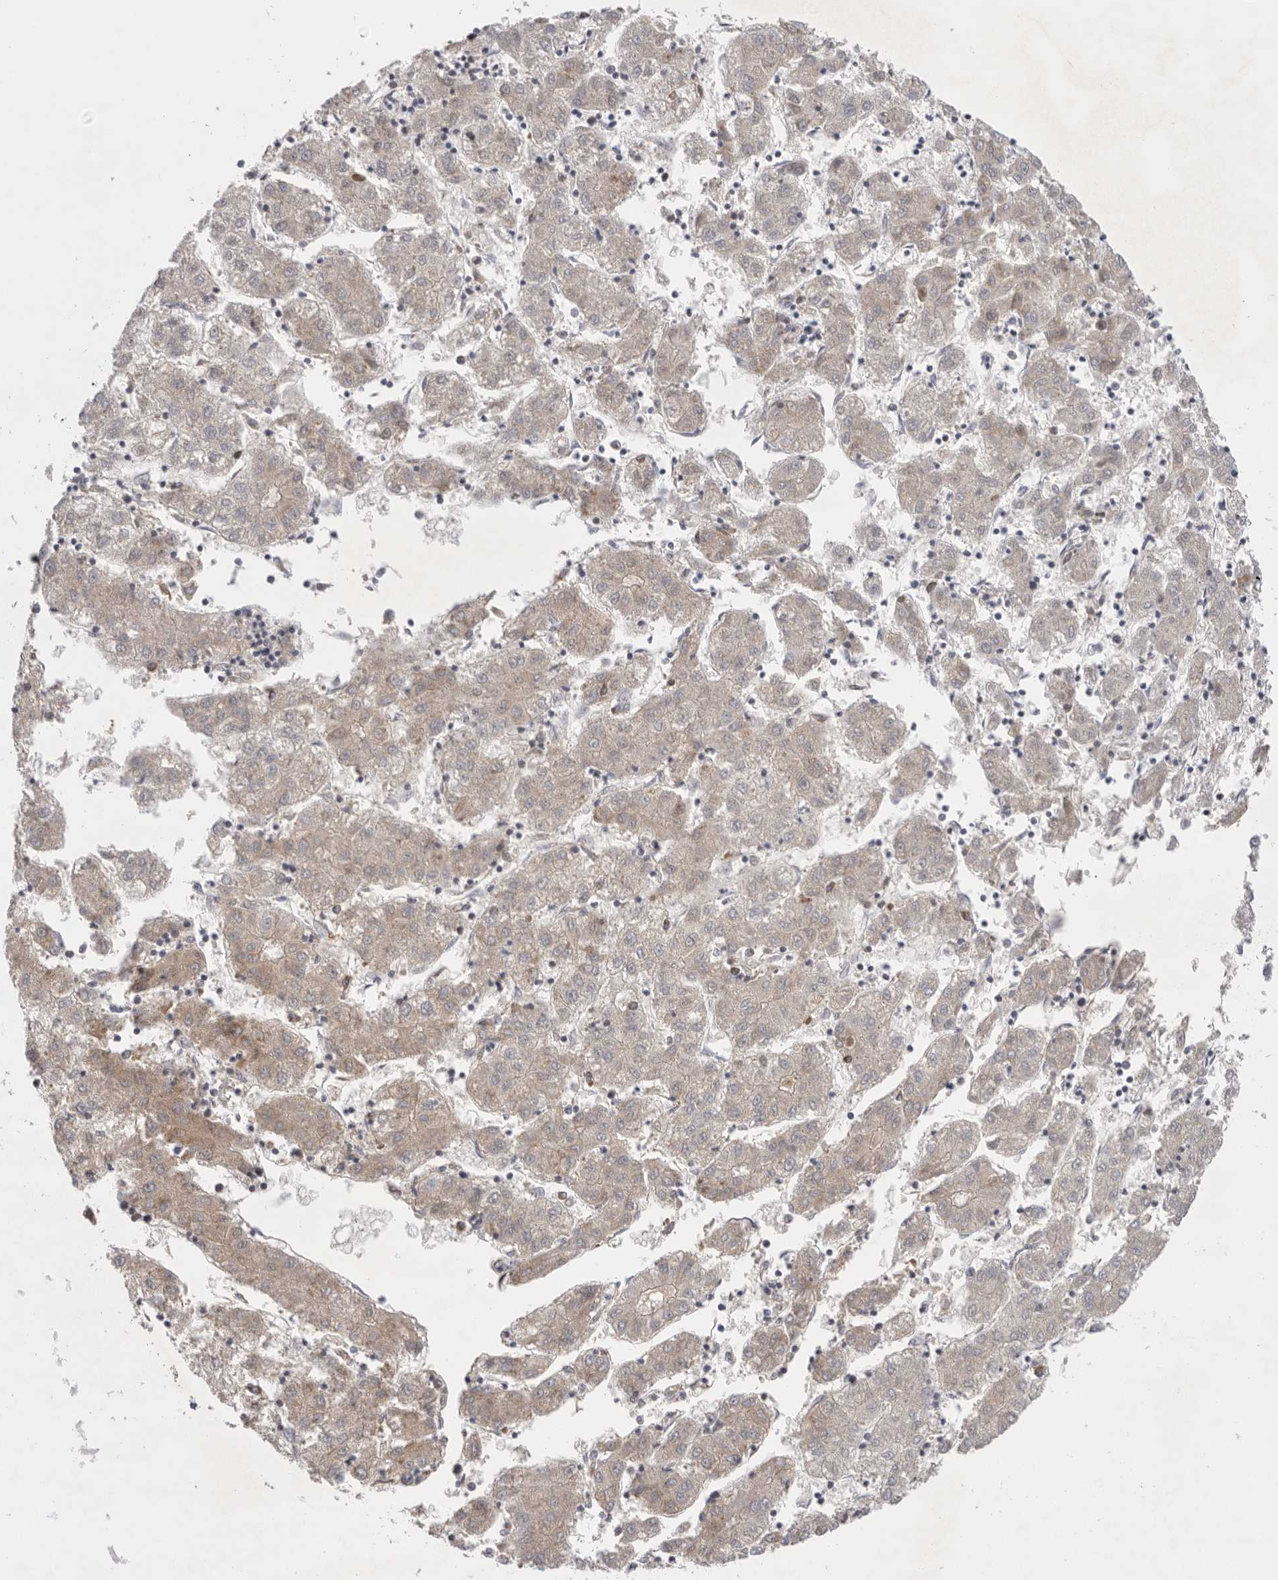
{"staining": {"intensity": "weak", "quantity": "<25%", "location": "cytoplasmic/membranous"}, "tissue": "liver cancer", "cell_type": "Tumor cells", "image_type": "cancer", "snomed": [{"axis": "morphology", "description": "Carcinoma, Hepatocellular, NOS"}, {"axis": "topography", "description": "Liver"}], "caption": "Tumor cells show no significant expression in liver cancer (hepatocellular carcinoma). Nuclei are stained in blue.", "gene": "MTFR1L", "patient": {"sex": "male", "age": 72}}